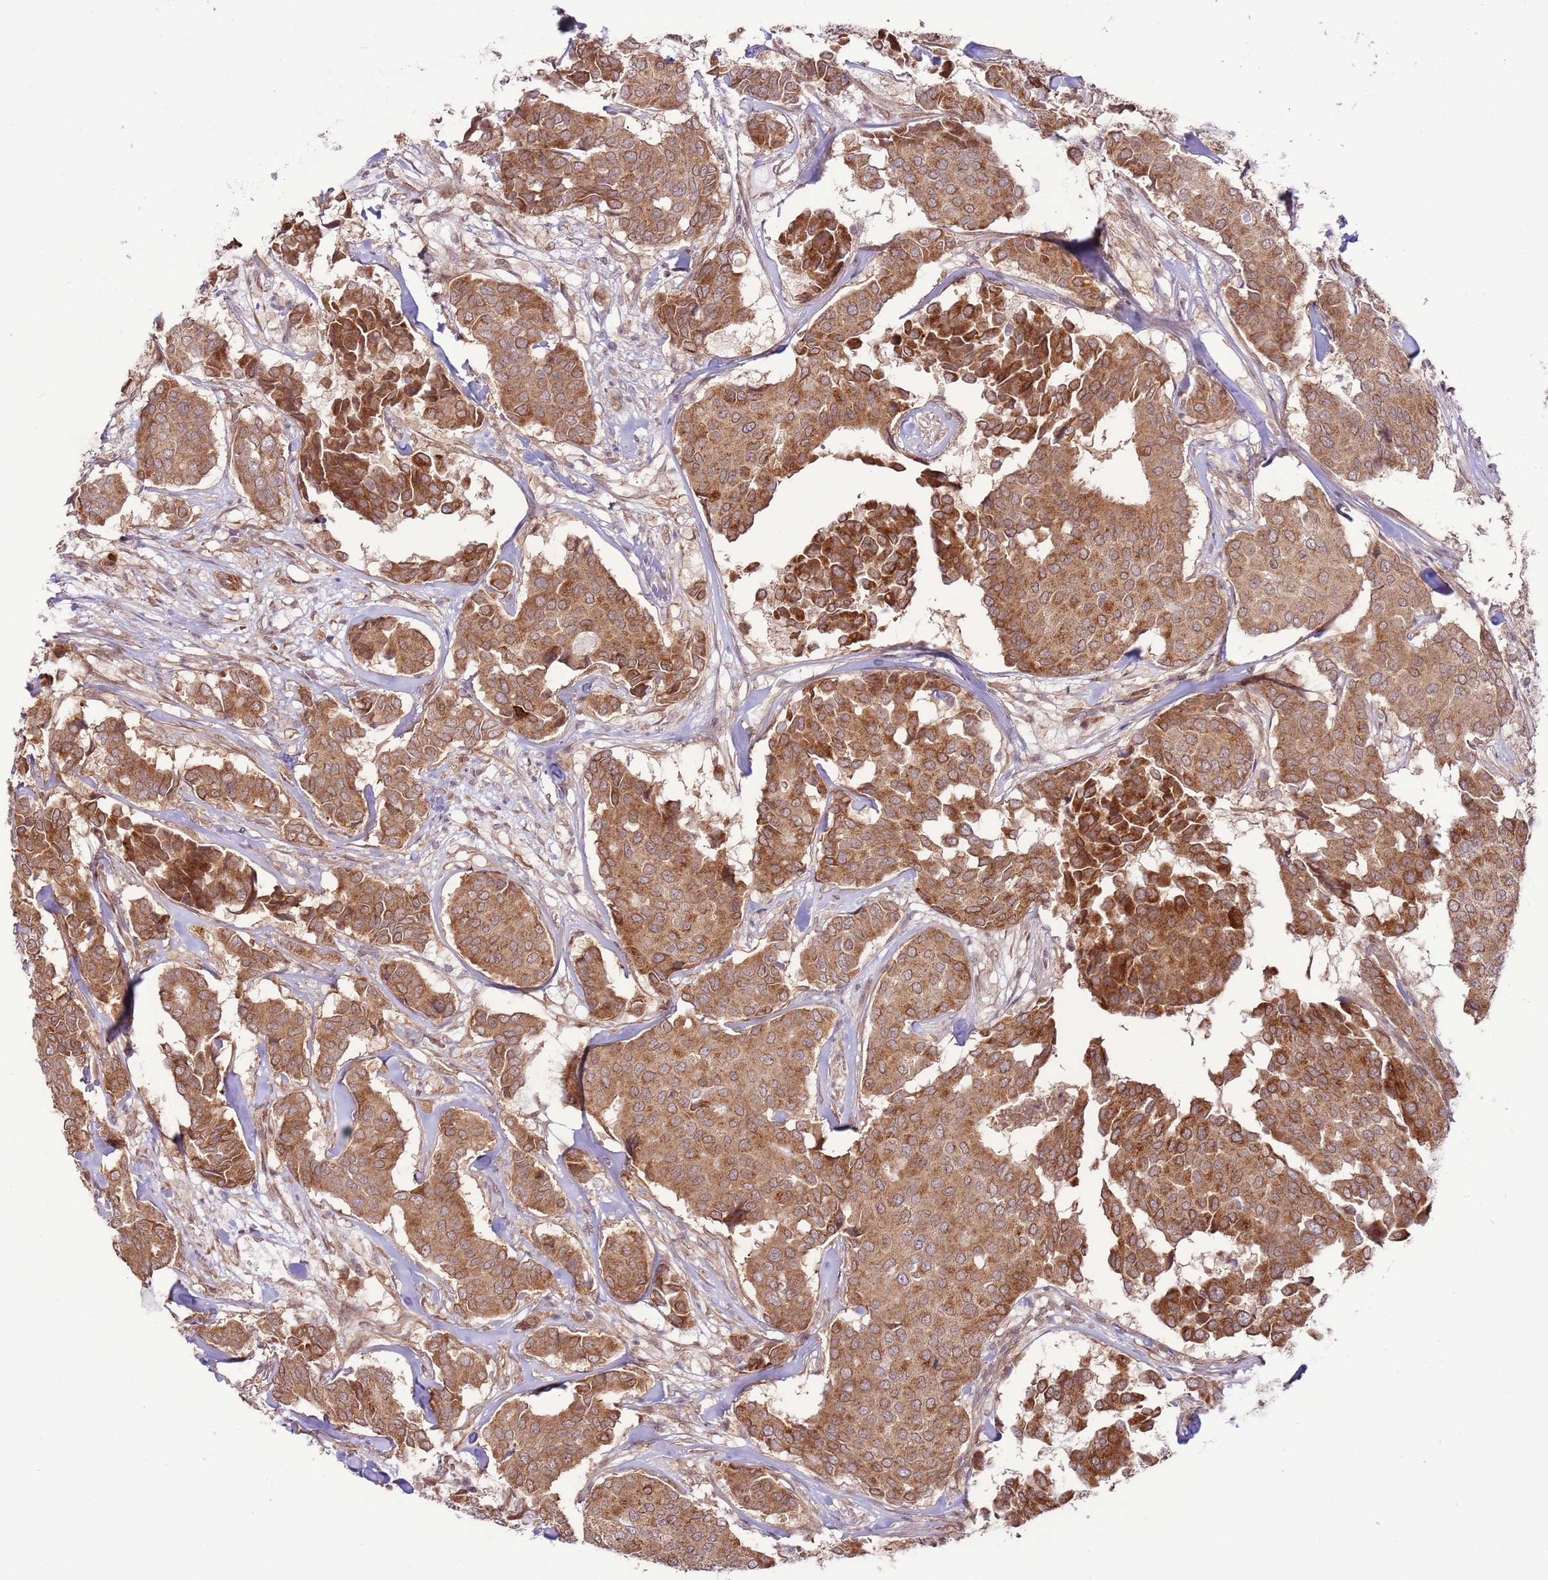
{"staining": {"intensity": "moderate", "quantity": ">75%", "location": "cytoplasmic/membranous"}, "tissue": "breast cancer", "cell_type": "Tumor cells", "image_type": "cancer", "snomed": [{"axis": "morphology", "description": "Duct carcinoma"}, {"axis": "topography", "description": "Breast"}], "caption": "Immunohistochemical staining of invasive ductal carcinoma (breast) exhibits medium levels of moderate cytoplasmic/membranous staining in approximately >75% of tumor cells.", "gene": "DCAF4", "patient": {"sex": "female", "age": 75}}